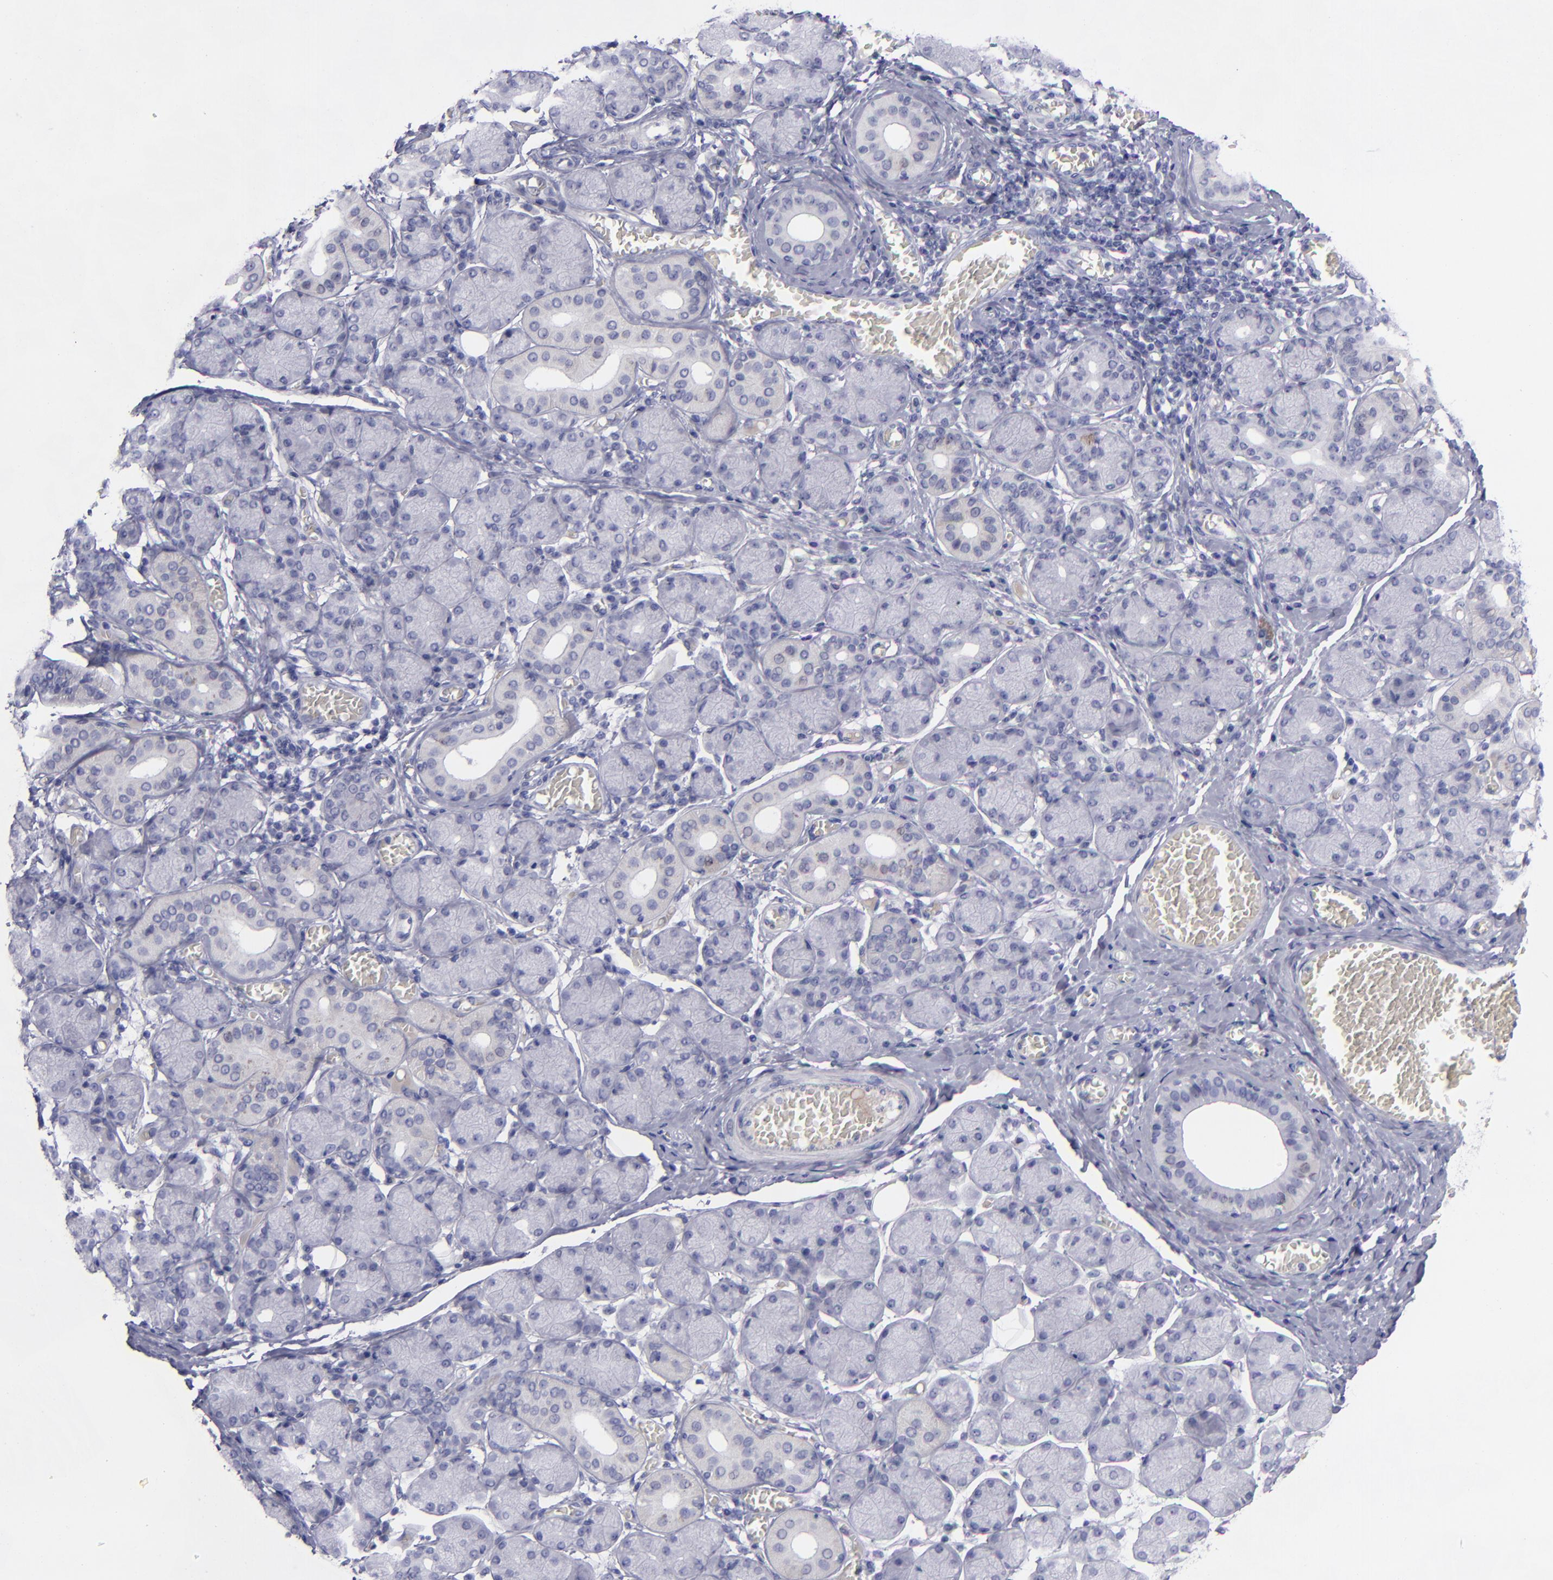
{"staining": {"intensity": "negative", "quantity": "none", "location": "none"}, "tissue": "salivary gland", "cell_type": "Glandular cells", "image_type": "normal", "snomed": [{"axis": "morphology", "description": "Normal tissue, NOS"}, {"axis": "topography", "description": "Salivary gland"}], "caption": "DAB immunohistochemical staining of unremarkable salivary gland displays no significant positivity in glandular cells. The staining was performed using DAB to visualize the protein expression in brown, while the nuclei were stained in blue with hematoxylin (Magnification: 20x).", "gene": "AURKA", "patient": {"sex": "female", "age": 24}}